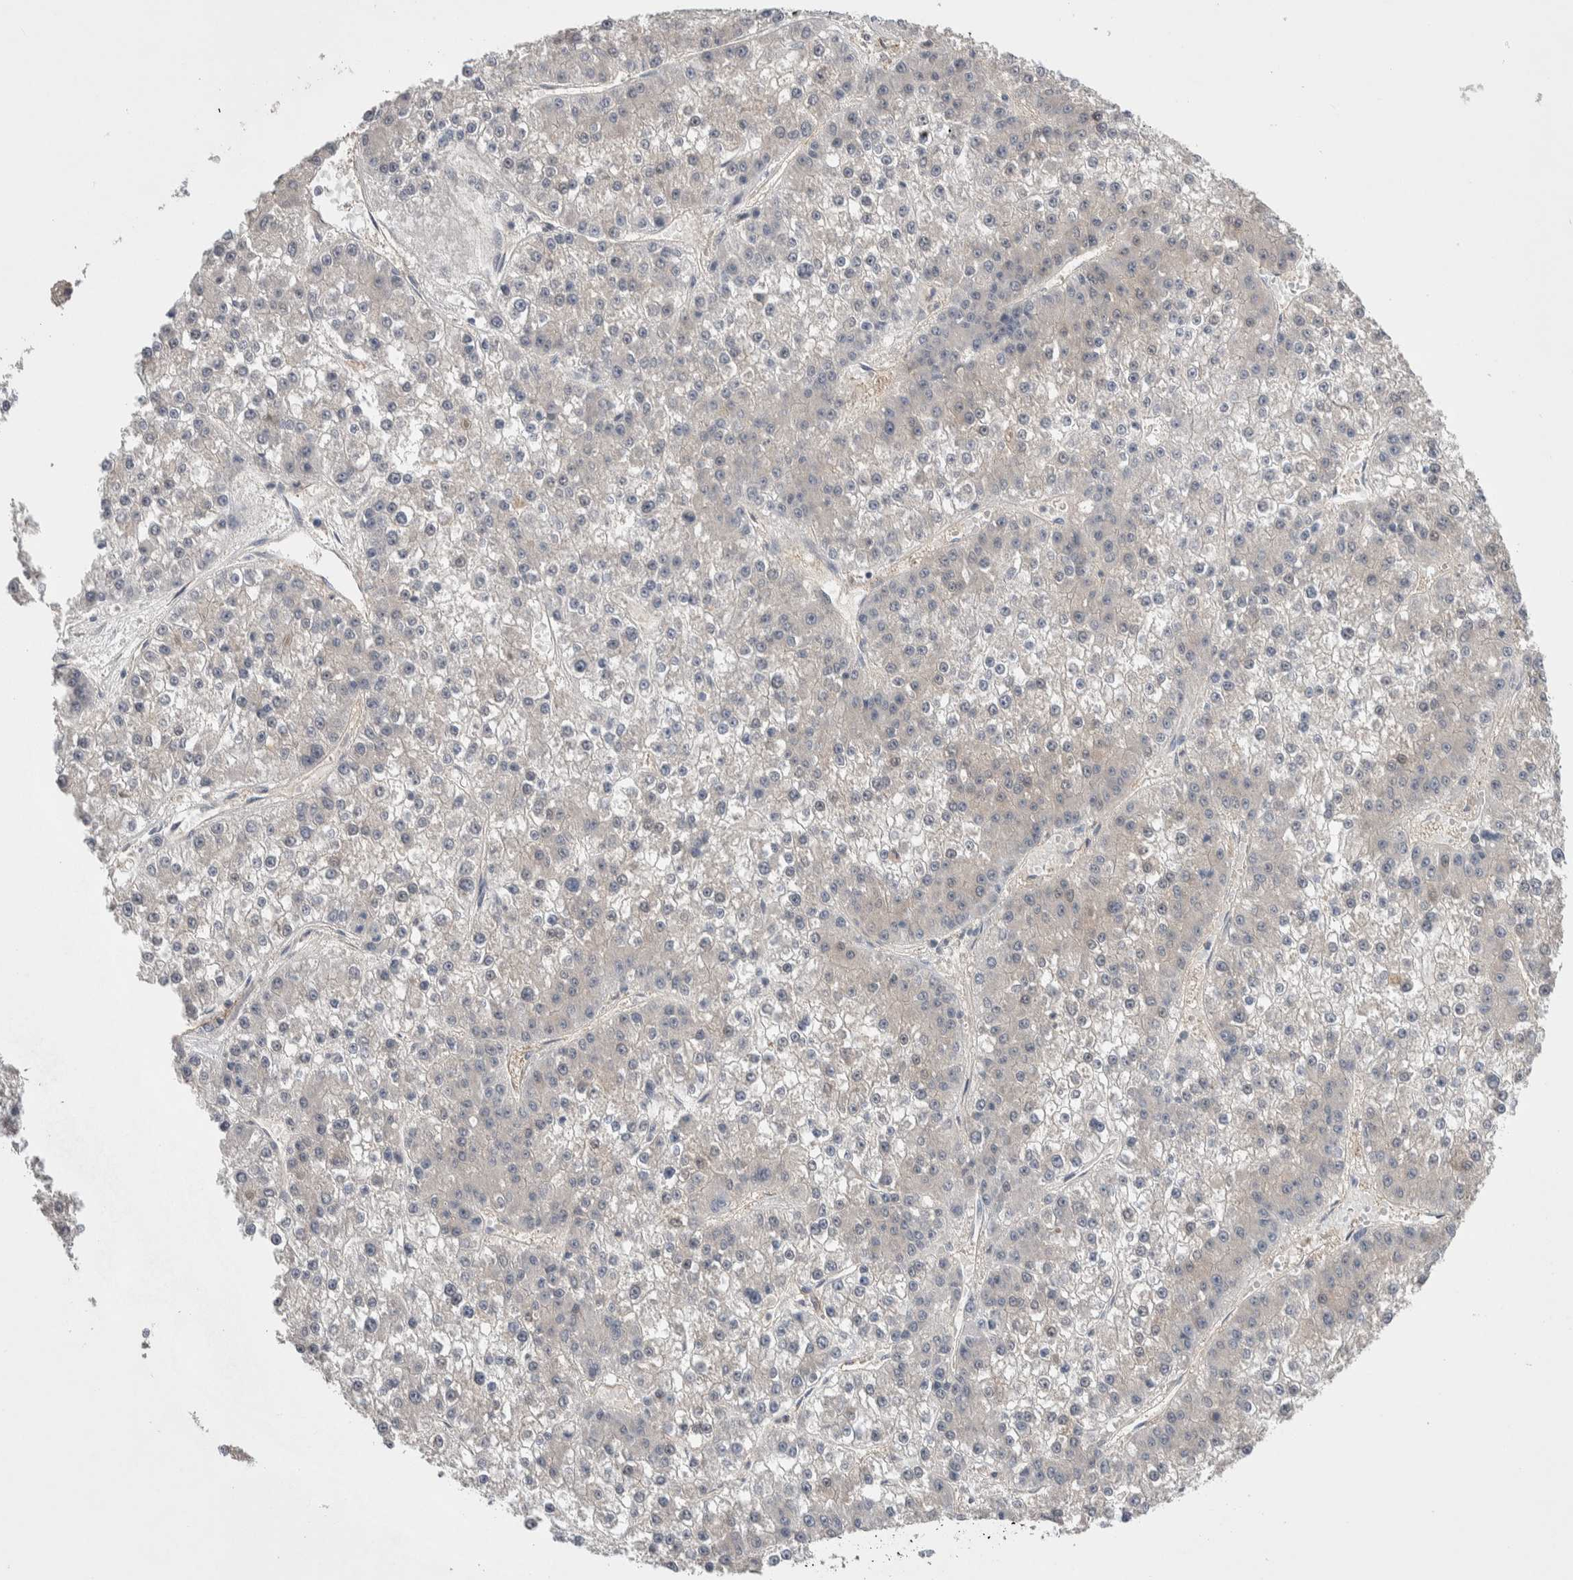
{"staining": {"intensity": "weak", "quantity": "<25%", "location": "cytoplasmic/membranous"}, "tissue": "liver cancer", "cell_type": "Tumor cells", "image_type": "cancer", "snomed": [{"axis": "morphology", "description": "Carcinoma, Hepatocellular, NOS"}, {"axis": "topography", "description": "Liver"}], "caption": "This is a photomicrograph of IHC staining of liver cancer, which shows no positivity in tumor cells.", "gene": "CEP131", "patient": {"sex": "female", "age": 73}}